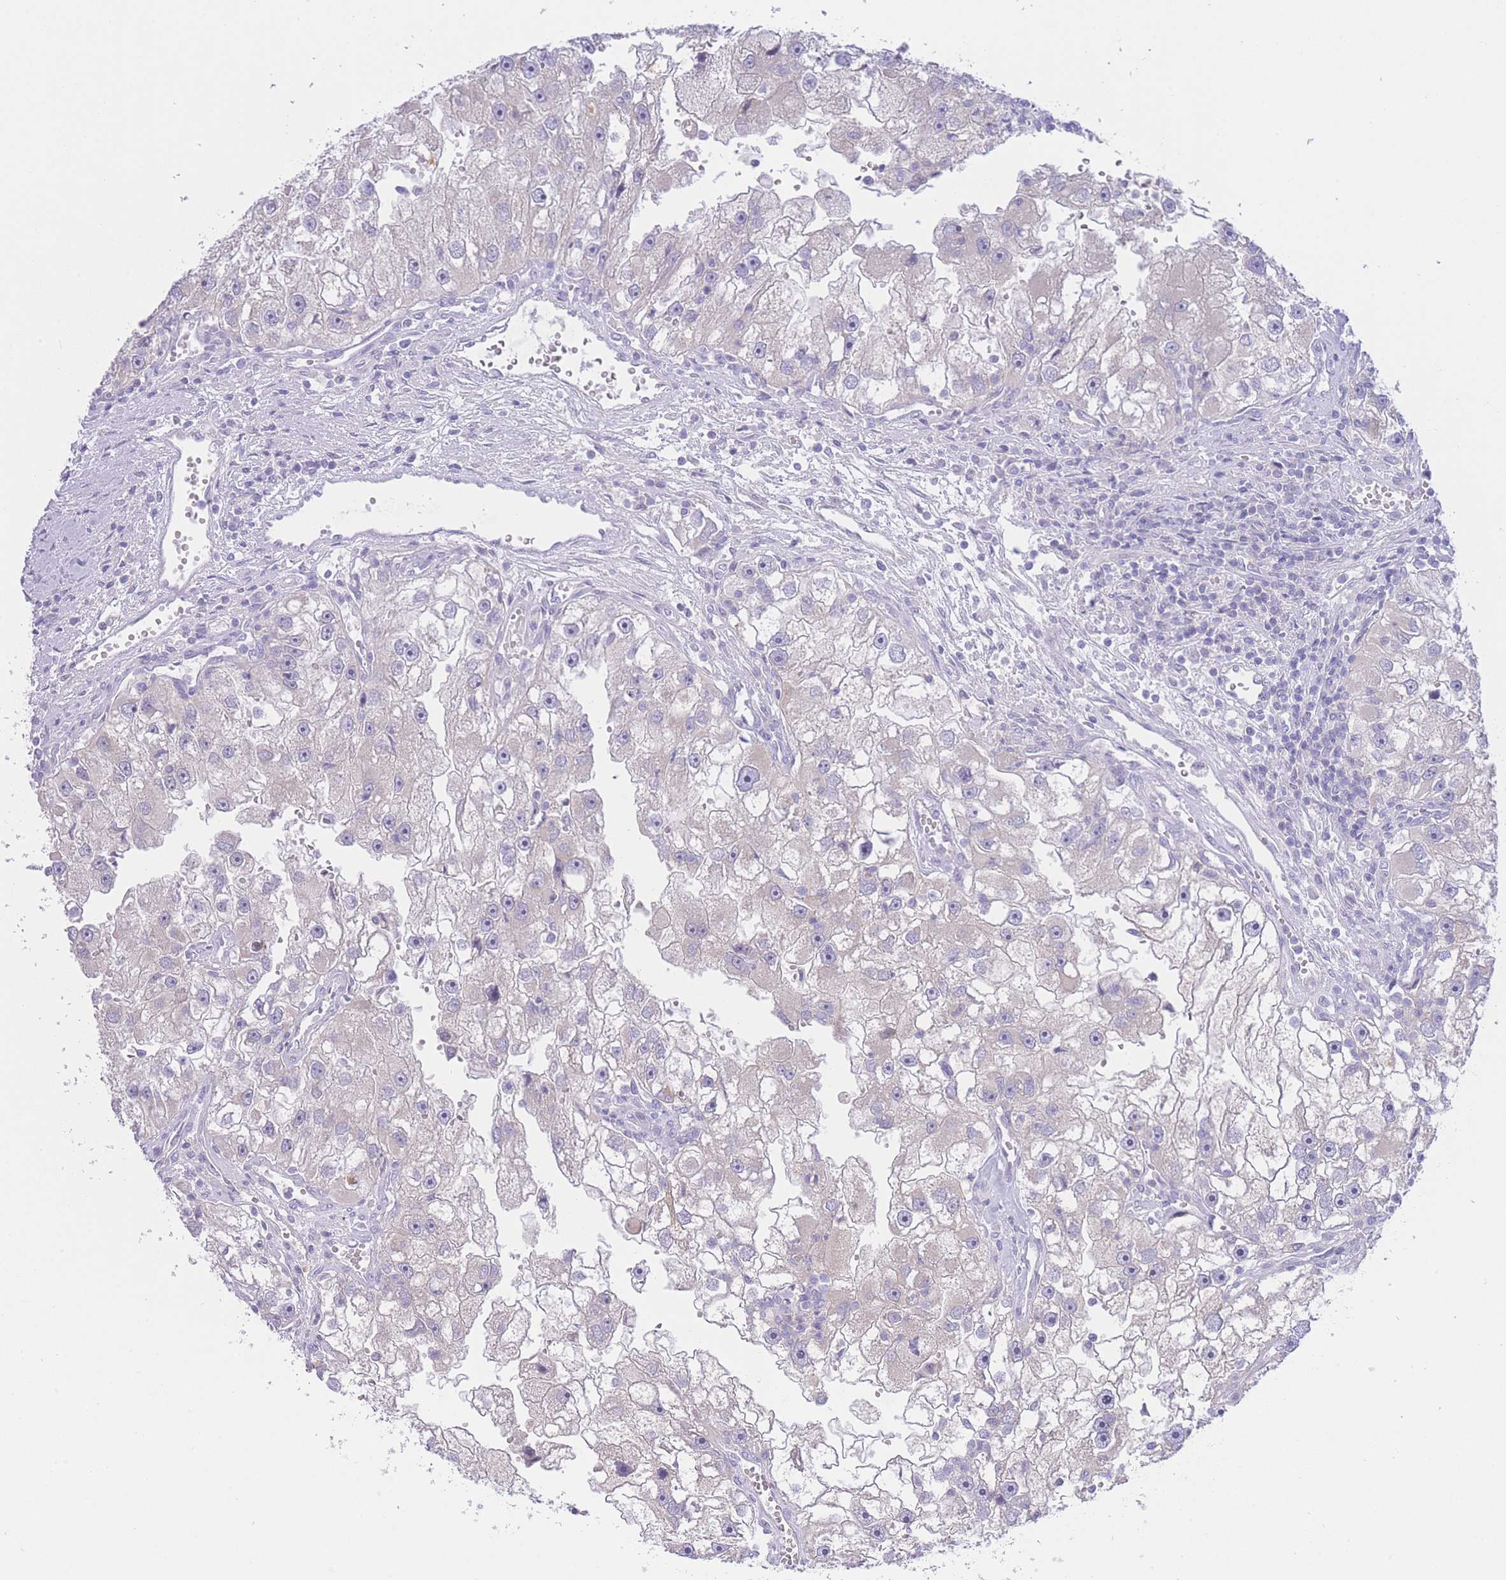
{"staining": {"intensity": "weak", "quantity": "25%-75%", "location": "cytoplasmic/membranous"}, "tissue": "renal cancer", "cell_type": "Tumor cells", "image_type": "cancer", "snomed": [{"axis": "morphology", "description": "Adenocarcinoma, NOS"}, {"axis": "topography", "description": "Kidney"}], "caption": "The photomicrograph displays immunohistochemical staining of renal cancer. There is weak cytoplasmic/membranous expression is identified in about 25%-75% of tumor cells.", "gene": "ZNF212", "patient": {"sex": "male", "age": 63}}